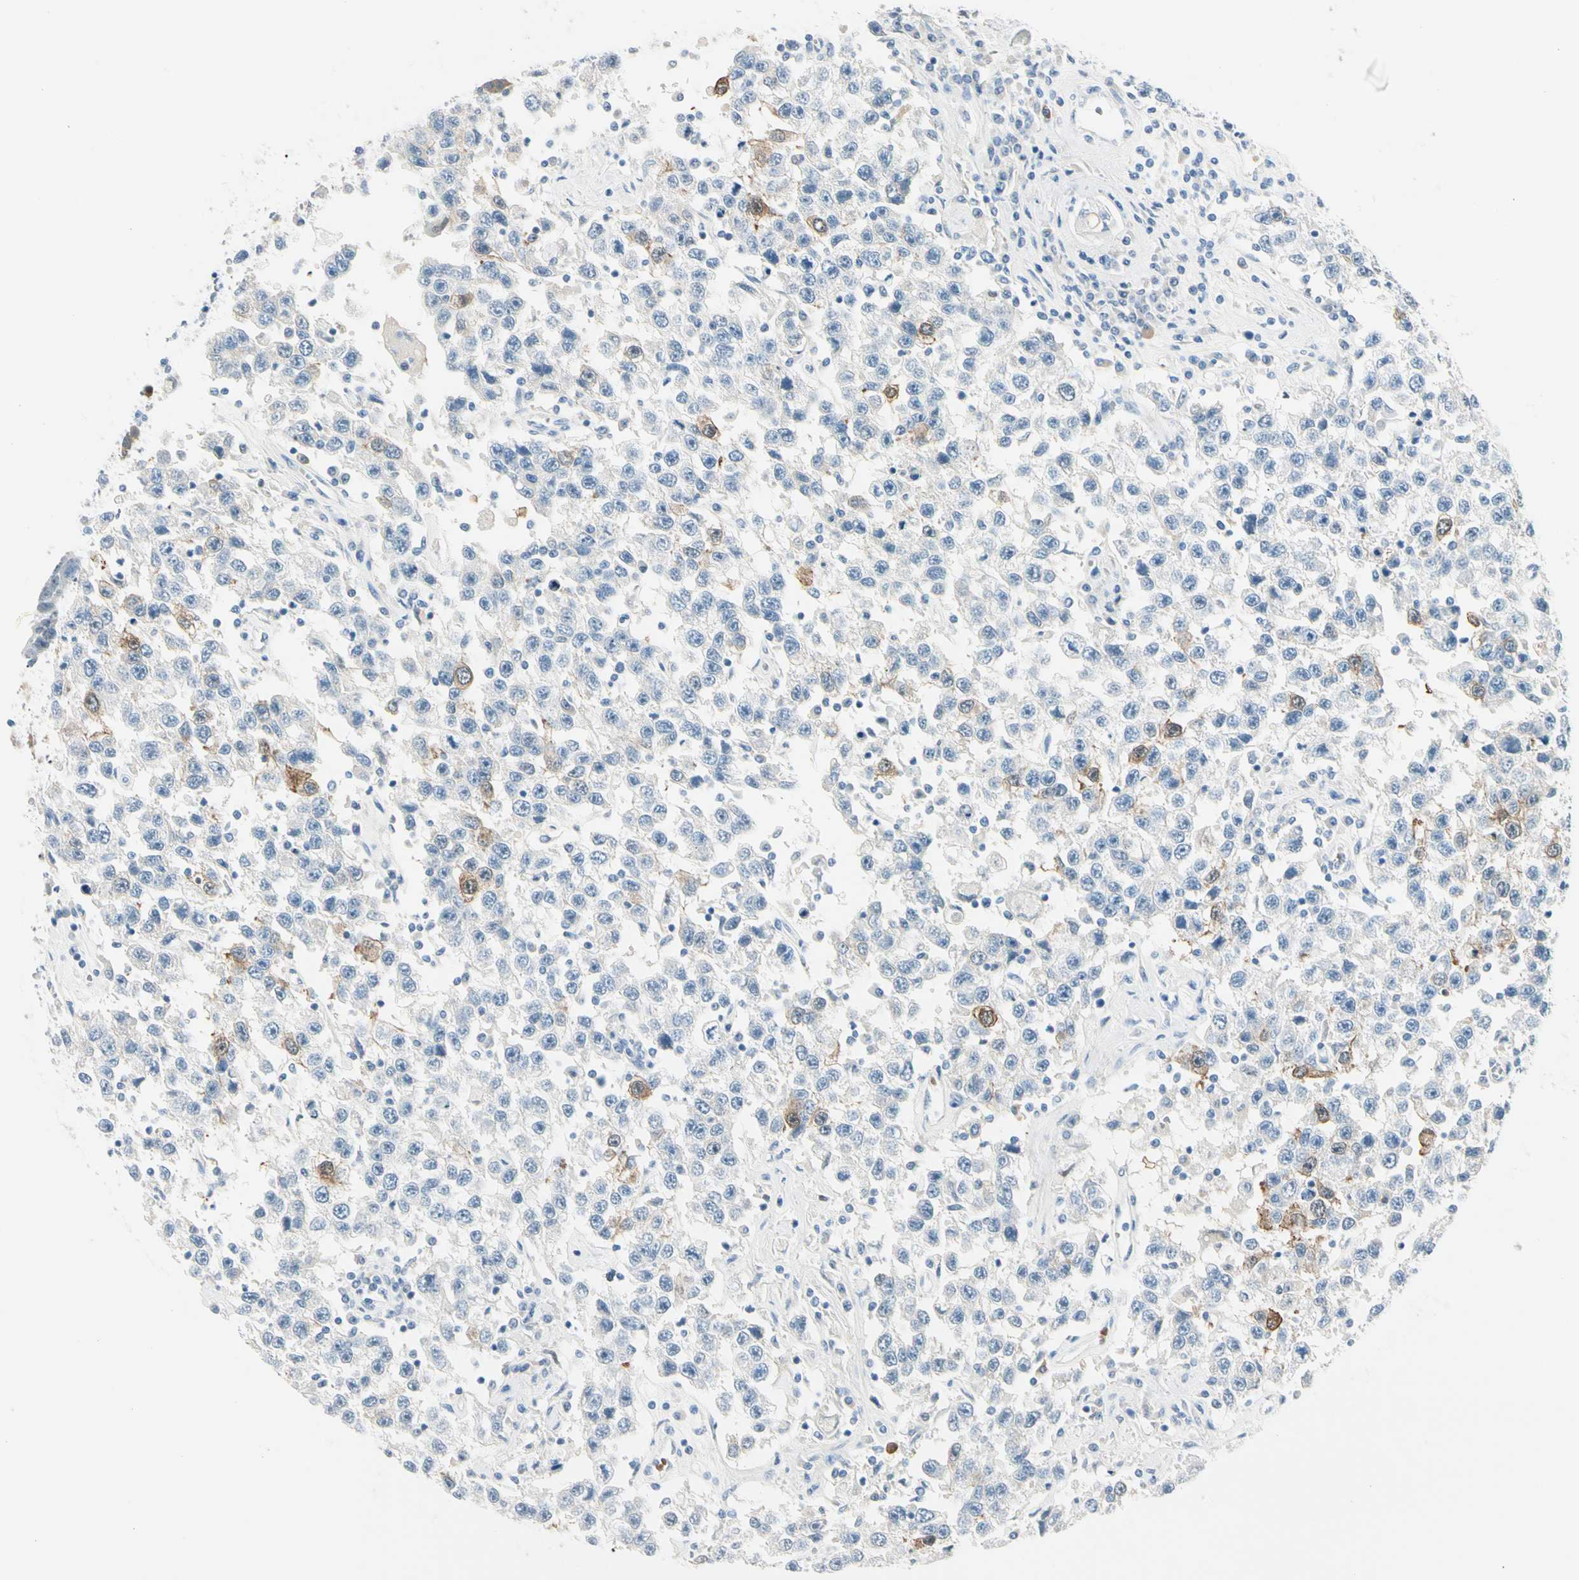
{"staining": {"intensity": "moderate", "quantity": "<25%", "location": "cytoplasmic/membranous"}, "tissue": "testis cancer", "cell_type": "Tumor cells", "image_type": "cancer", "snomed": [{"axis": "morphology", "description": "Seminoma, NOS"}, {"axis": "topography", "description": "Testis"}], "caption": "A low amount of moderate cytoplasmic/membranous expression is identified in about <25% of tumor cells in testis cancer (seminoma) tissue.", "gene": "CA1", "patient": {"sex": "male", "age": 41}}